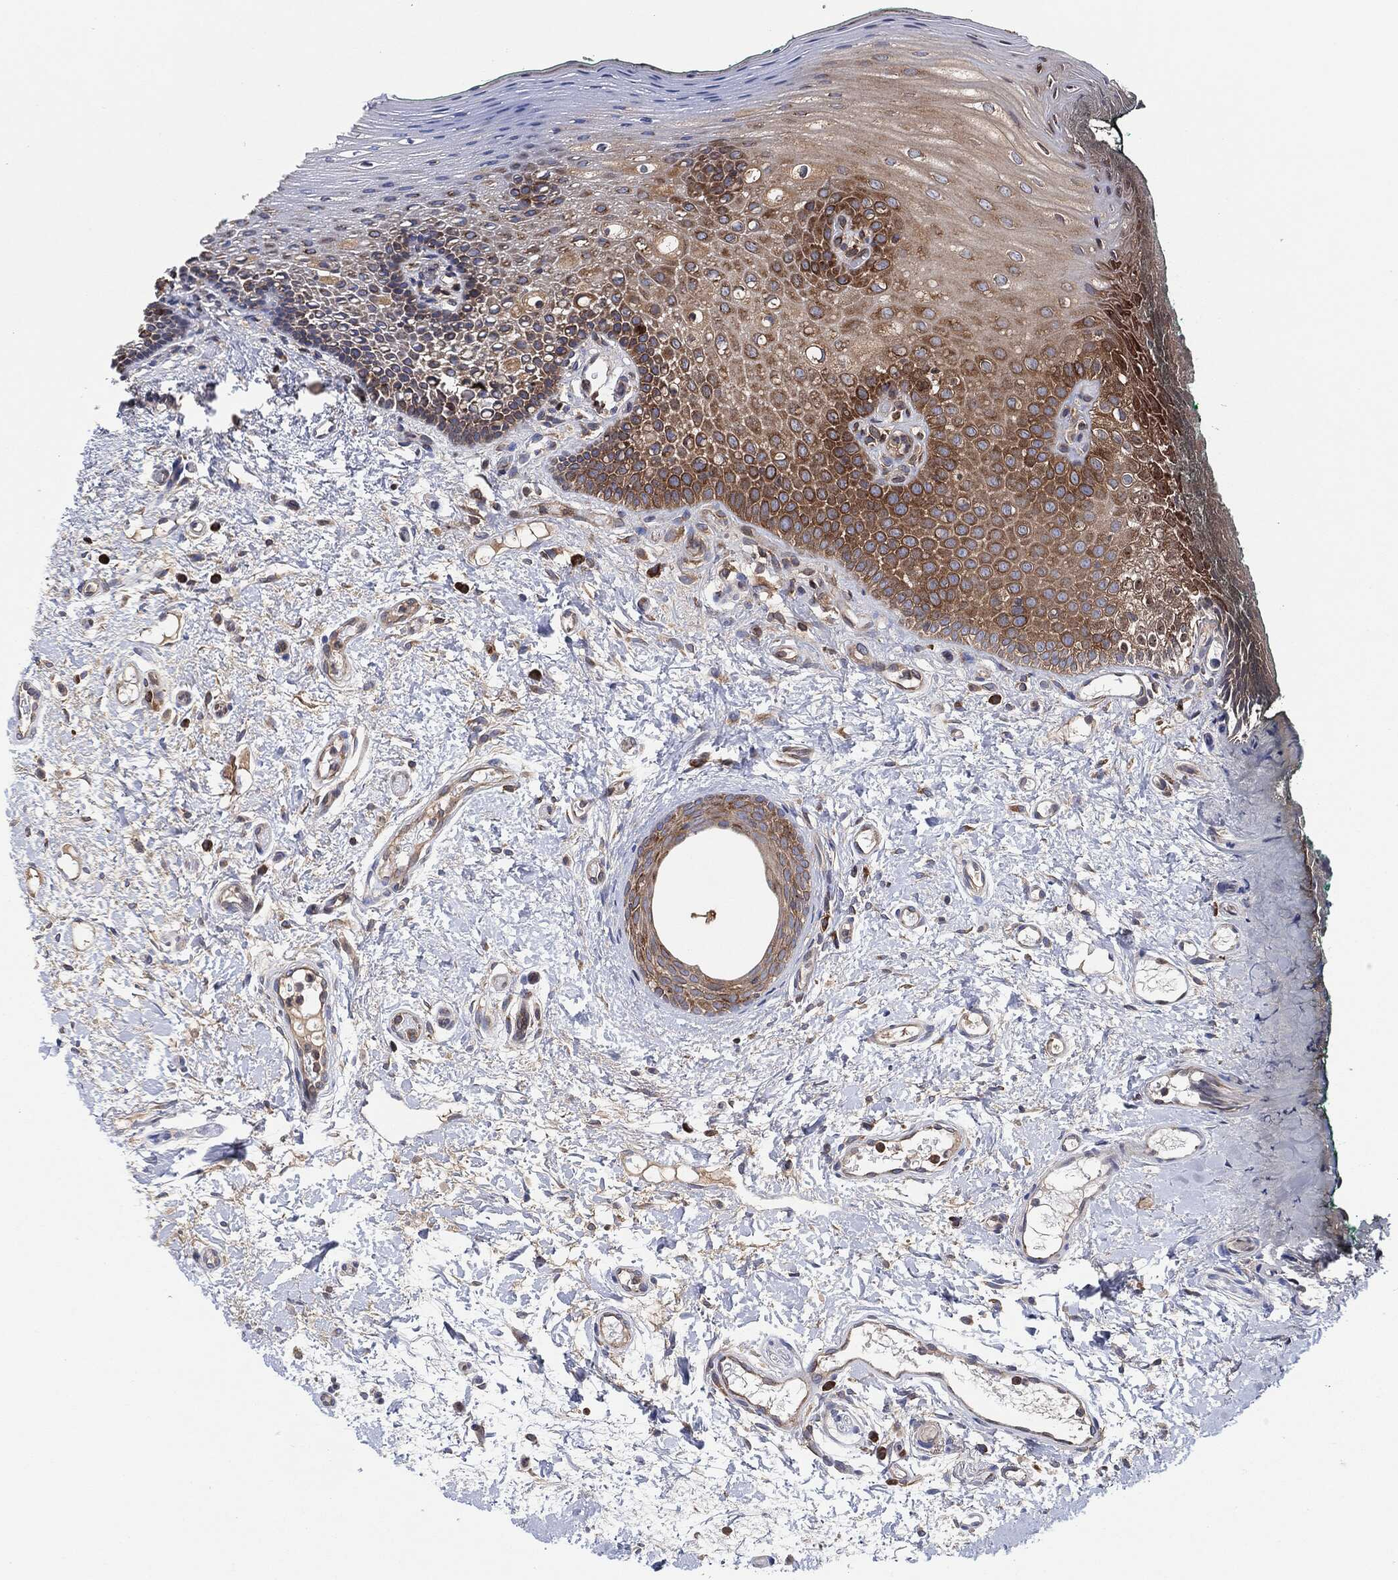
{"staining": {"intensity": "moderate", "quantity": ">75%", "location": "cytoplasmic/membranous"}, "tissue": "oral mucosa", "cell_type": "Squamous epithelial cells", "image_type": "normal", "snomed": [{"axis": "morphology", "description": "Normal tissue, NOS"}, {"axis": "topography", "description": "Oral tissue"}], "caption": "A photomicrograph of human oral mucosa stained for a protein reveals moderate cytoplasmic/membranous brown staining in squamous epithelial cells. Using DAB (brown) and hematoxylin (blue) stains, captured at high magnification using brightfield microscopy.", "gene": "EIF2S2", "patient": {"sex": "female", "age": 83}}